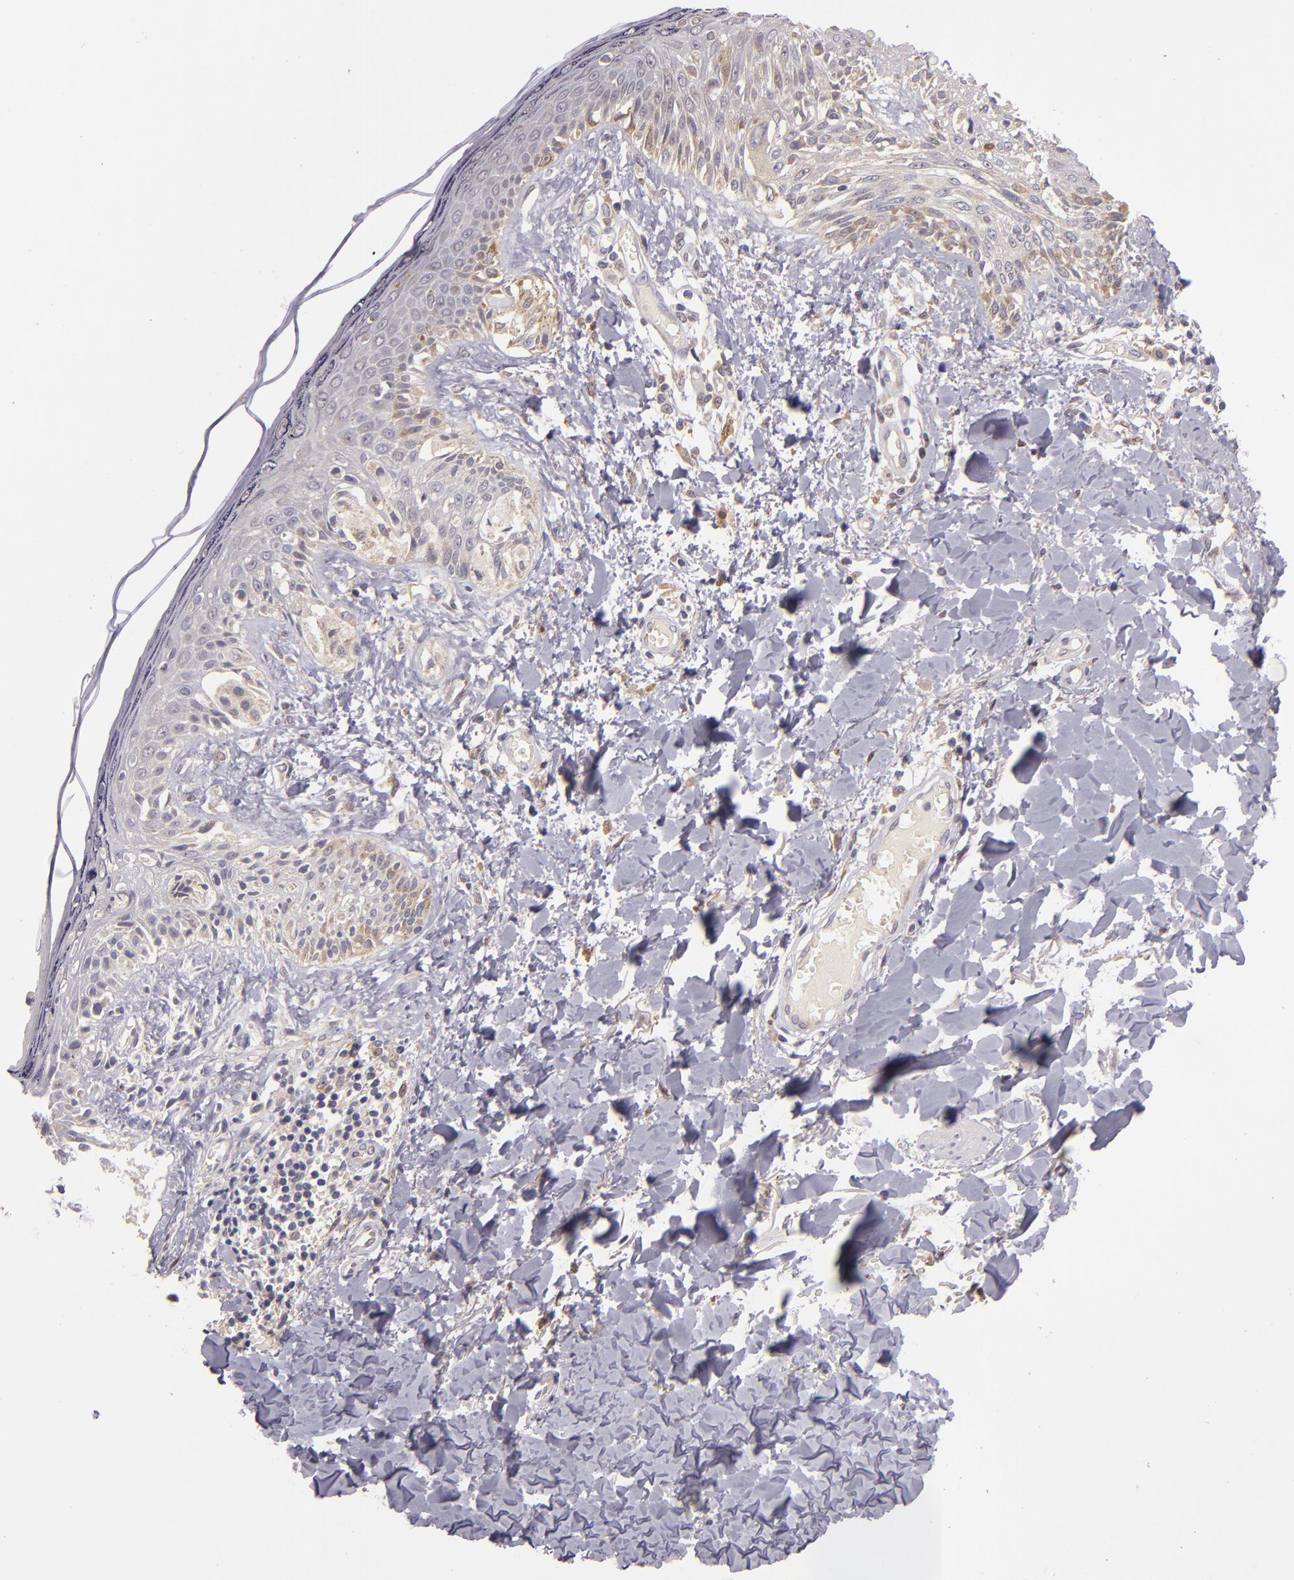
{"staining": {"intensity": "weak", "quantity": "25%-75%", "location": "cytoplasmic/membranous"}, "tissue": "melanoma", "cell_type": "Tumor cells", "image_type": "cancer", "snomed": [{"axis": "morphology", "description": "Malignant melanoma, NOS"}, {"axis": "topography", "description": "Skin"}], "caption": "Immunohistochemical staining of melanoma demonstrates low levels of weak cytoplasmic/membranous staining in about 25%-75% of tumor cells. Immunohistochemistry stains the protein in brown and the nuclei are stained blue.", "gene": "FHIT", "patient": {"sex": "female", "age": 82}}